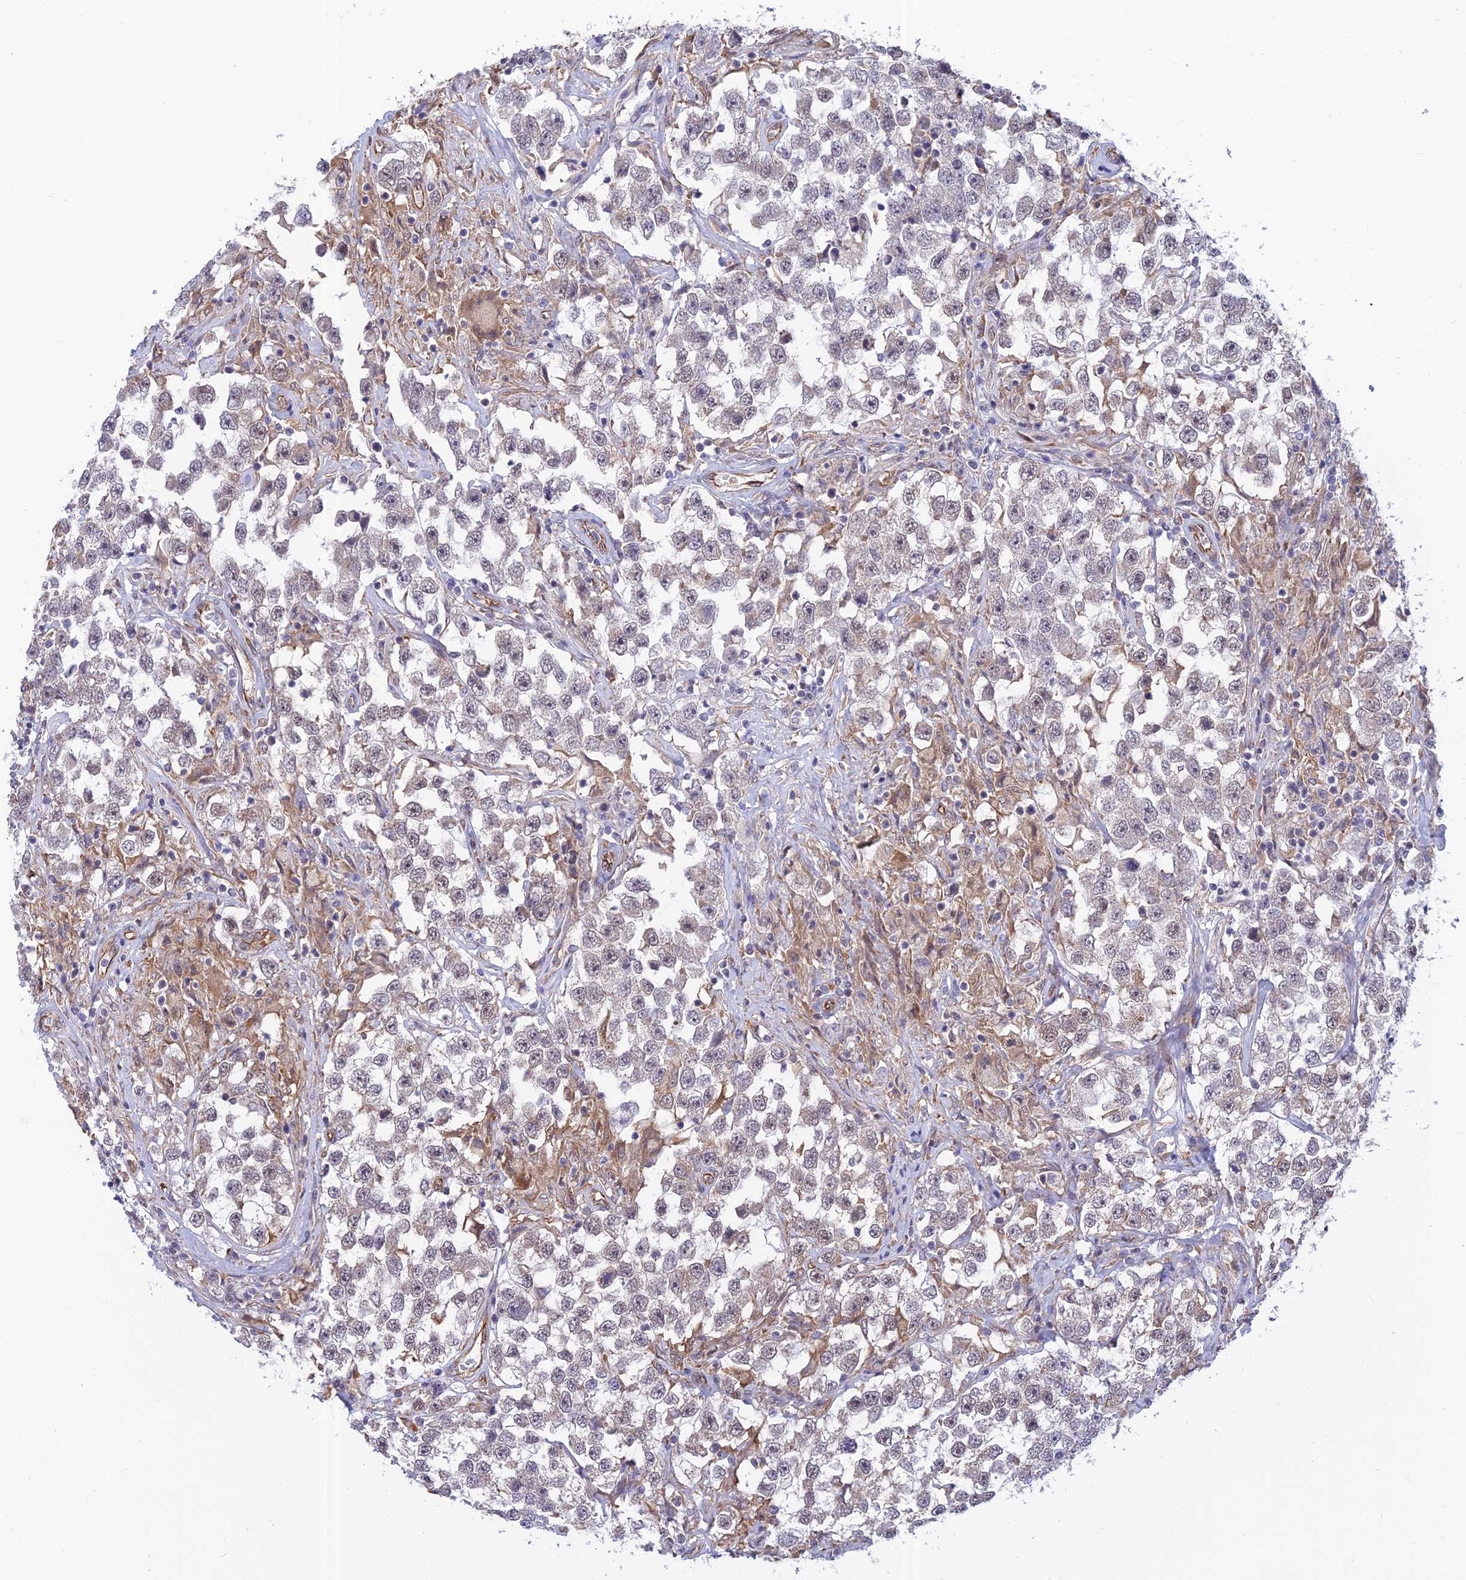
{"staining": {"intensity": "negative", "quantity": "none", "location": "none"}, "tissue": "testis cancer", "cell_type": "Tumor cells", "image_type": "cancer", "snomed": [{"axis": "morphology", "description": "Seminoma, NOS"}, {"axis": "topography", "description": "Testis"}], "caption": "Testis seminoma was stained to show a protein in brown. There is no significant positivity in tumor cells. (DAB immunohistochemistry with hematoxylin counter stain).", "gene": "PAGR1", "patient": {"sex": "male", "age": 46}}